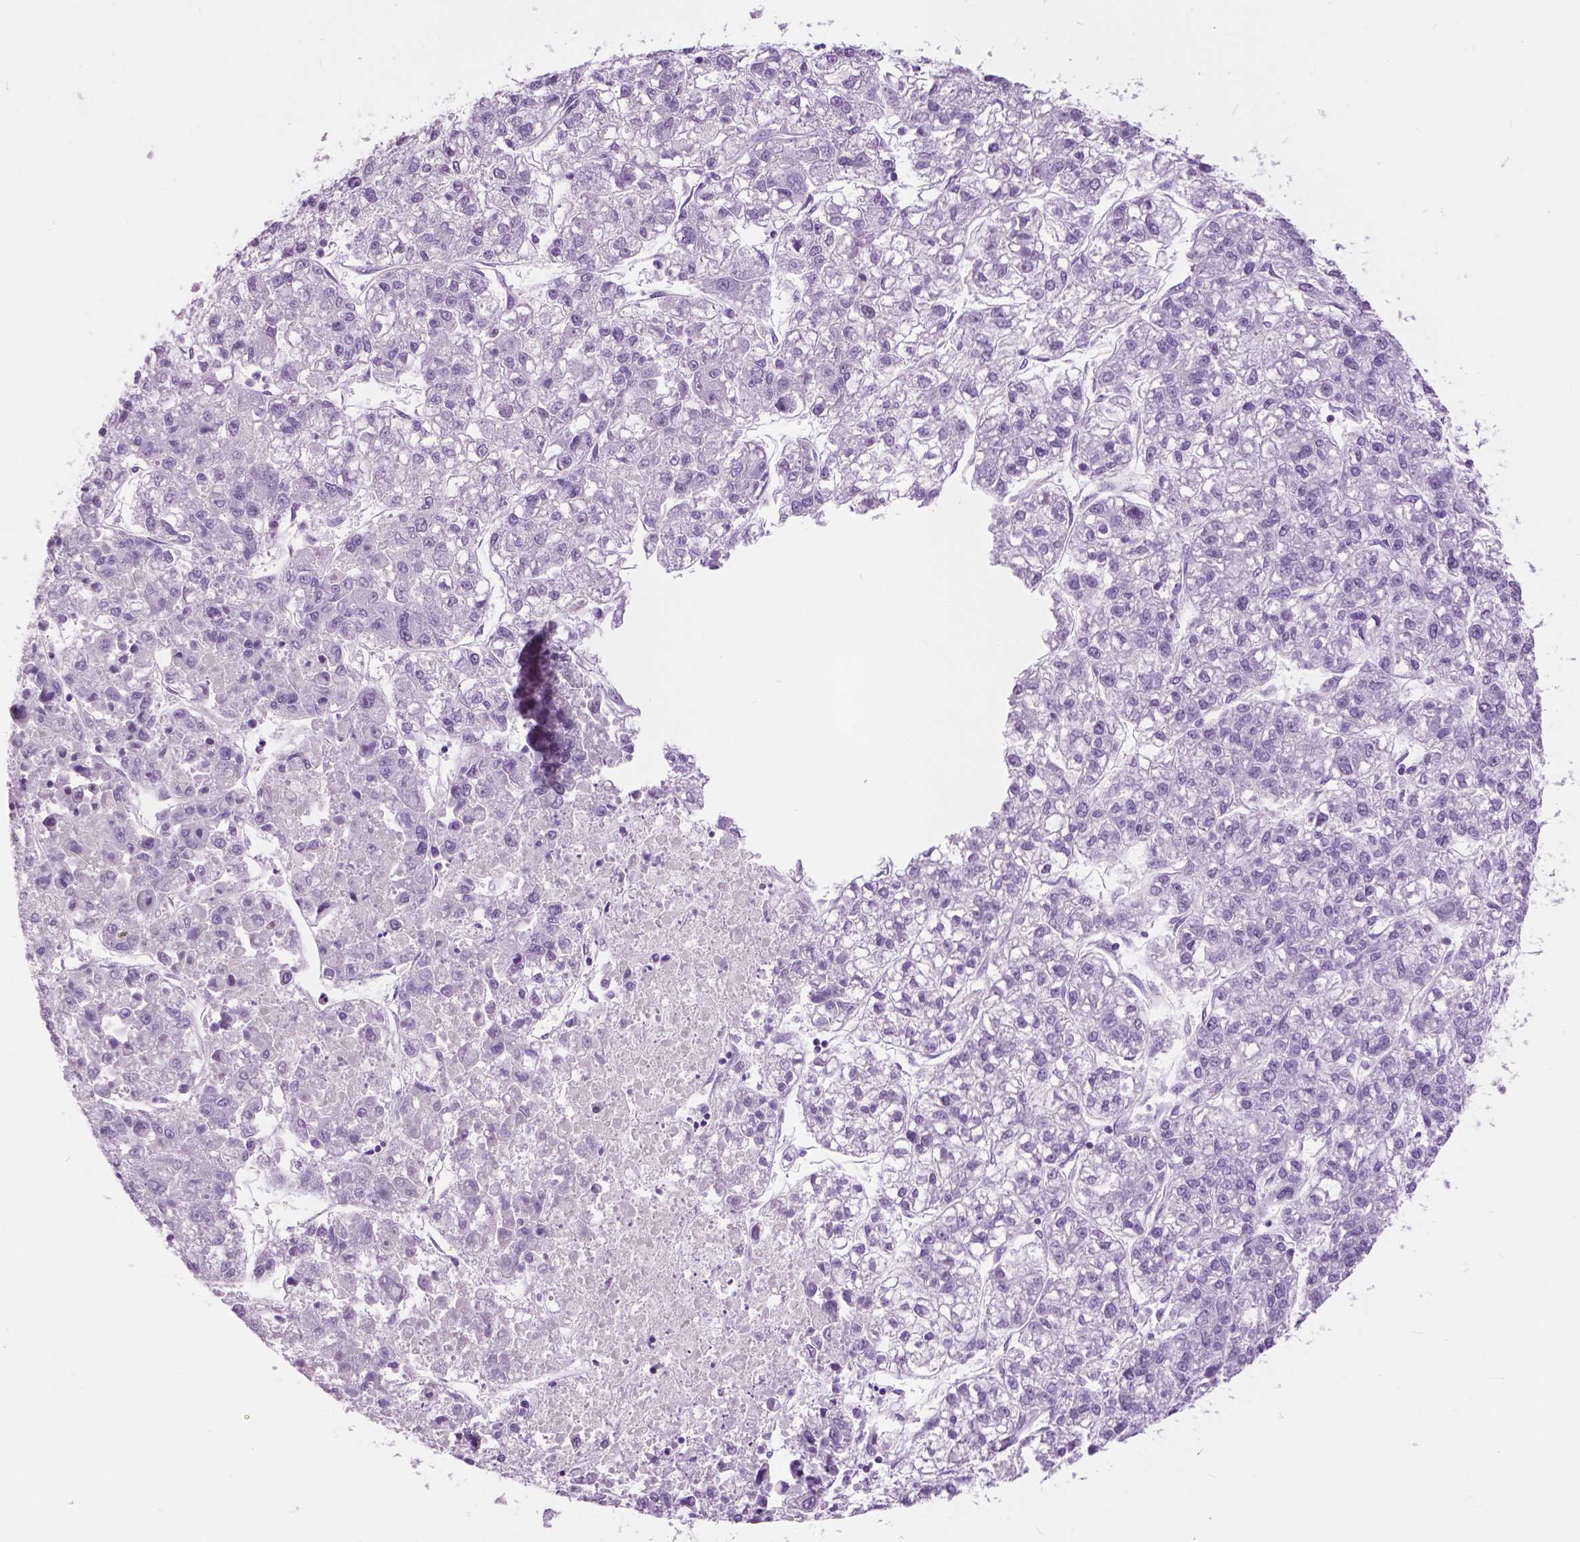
{"staining": {"intensity": "negative", "quantity": "none", "location": "none"}, "tissue": "liver cancer", "cell_type": "Tumor cells", "image_type": "cancer", "snomed": [{"axis": "morphology", "description": "Carcinoma, Hepatocellular, NOS"}, {"axis": "topography", "description": "Liver"}], "caption": "An immunohistochemistry (IHC) photomicrograph of hepatocellular carcinoma (liver) is shown. There is no staining in tumor cells of hepatocellular carcinoma (liver).", "gene": "MYOM1", "patient": {"sex": "male", "age": 56}}